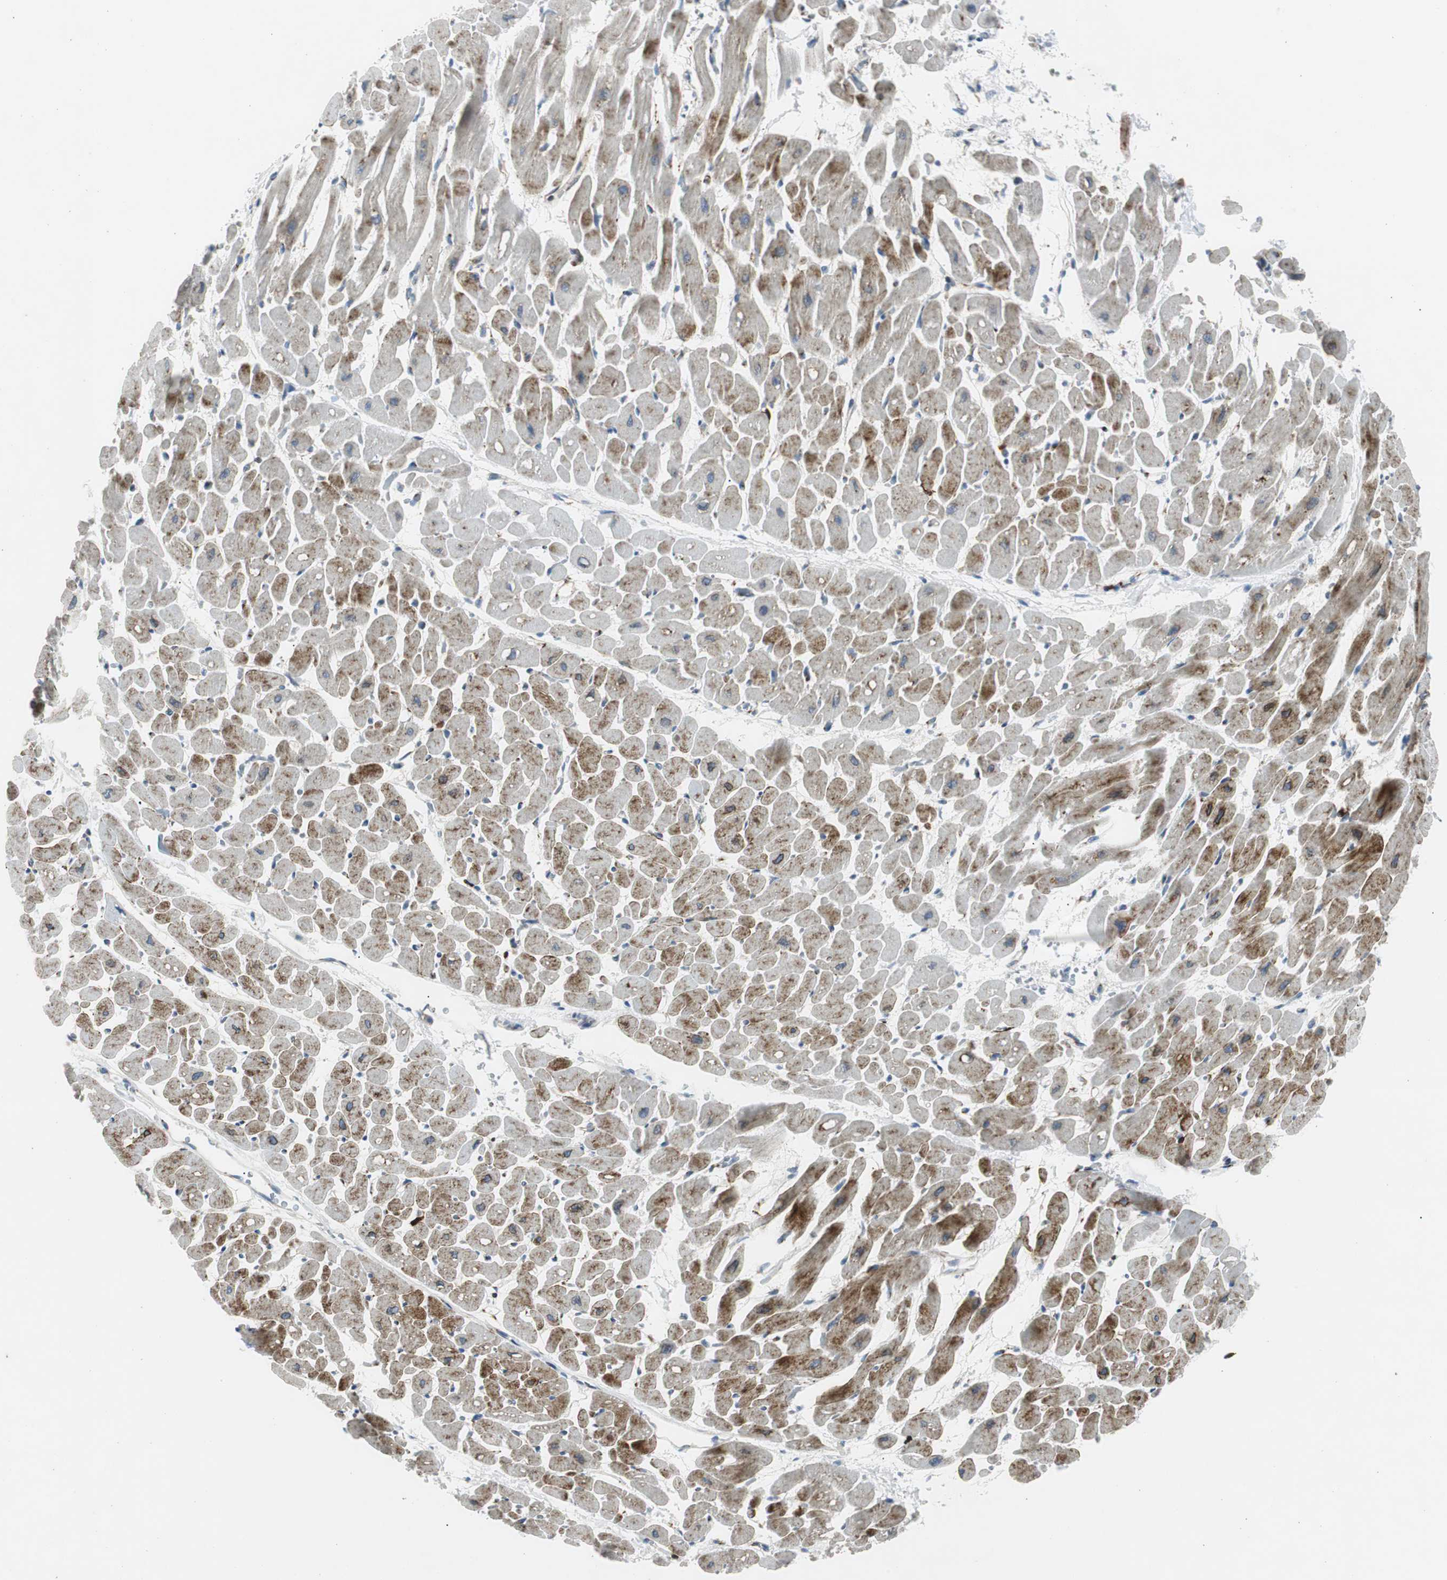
{"staining": {"intensity": "moderate", "quantity": ">75%", "location": "cytoplasmic/membranous"}, "tissue": "heart muscle", "cell_type": "Cardiomyocytes", "image_type": "normal", "snomed": [{"axis": "morphology", "description": "Normal tissue, NOS"}, {"axis": "topography", "description": "Heart"}], "caption": "Immunohistochemical staining of normal heart muscle exhibits >75% levels of moderate cytoplasmic/membranous protein expression in approximately >75% of cardiomyocytes. (DAB (3,3'-diaminobenzidine) = brown stain, brightfield microscopy at high magnification).", "gene": "BBC3", "patient": {"sex": "male", "age": 45}}